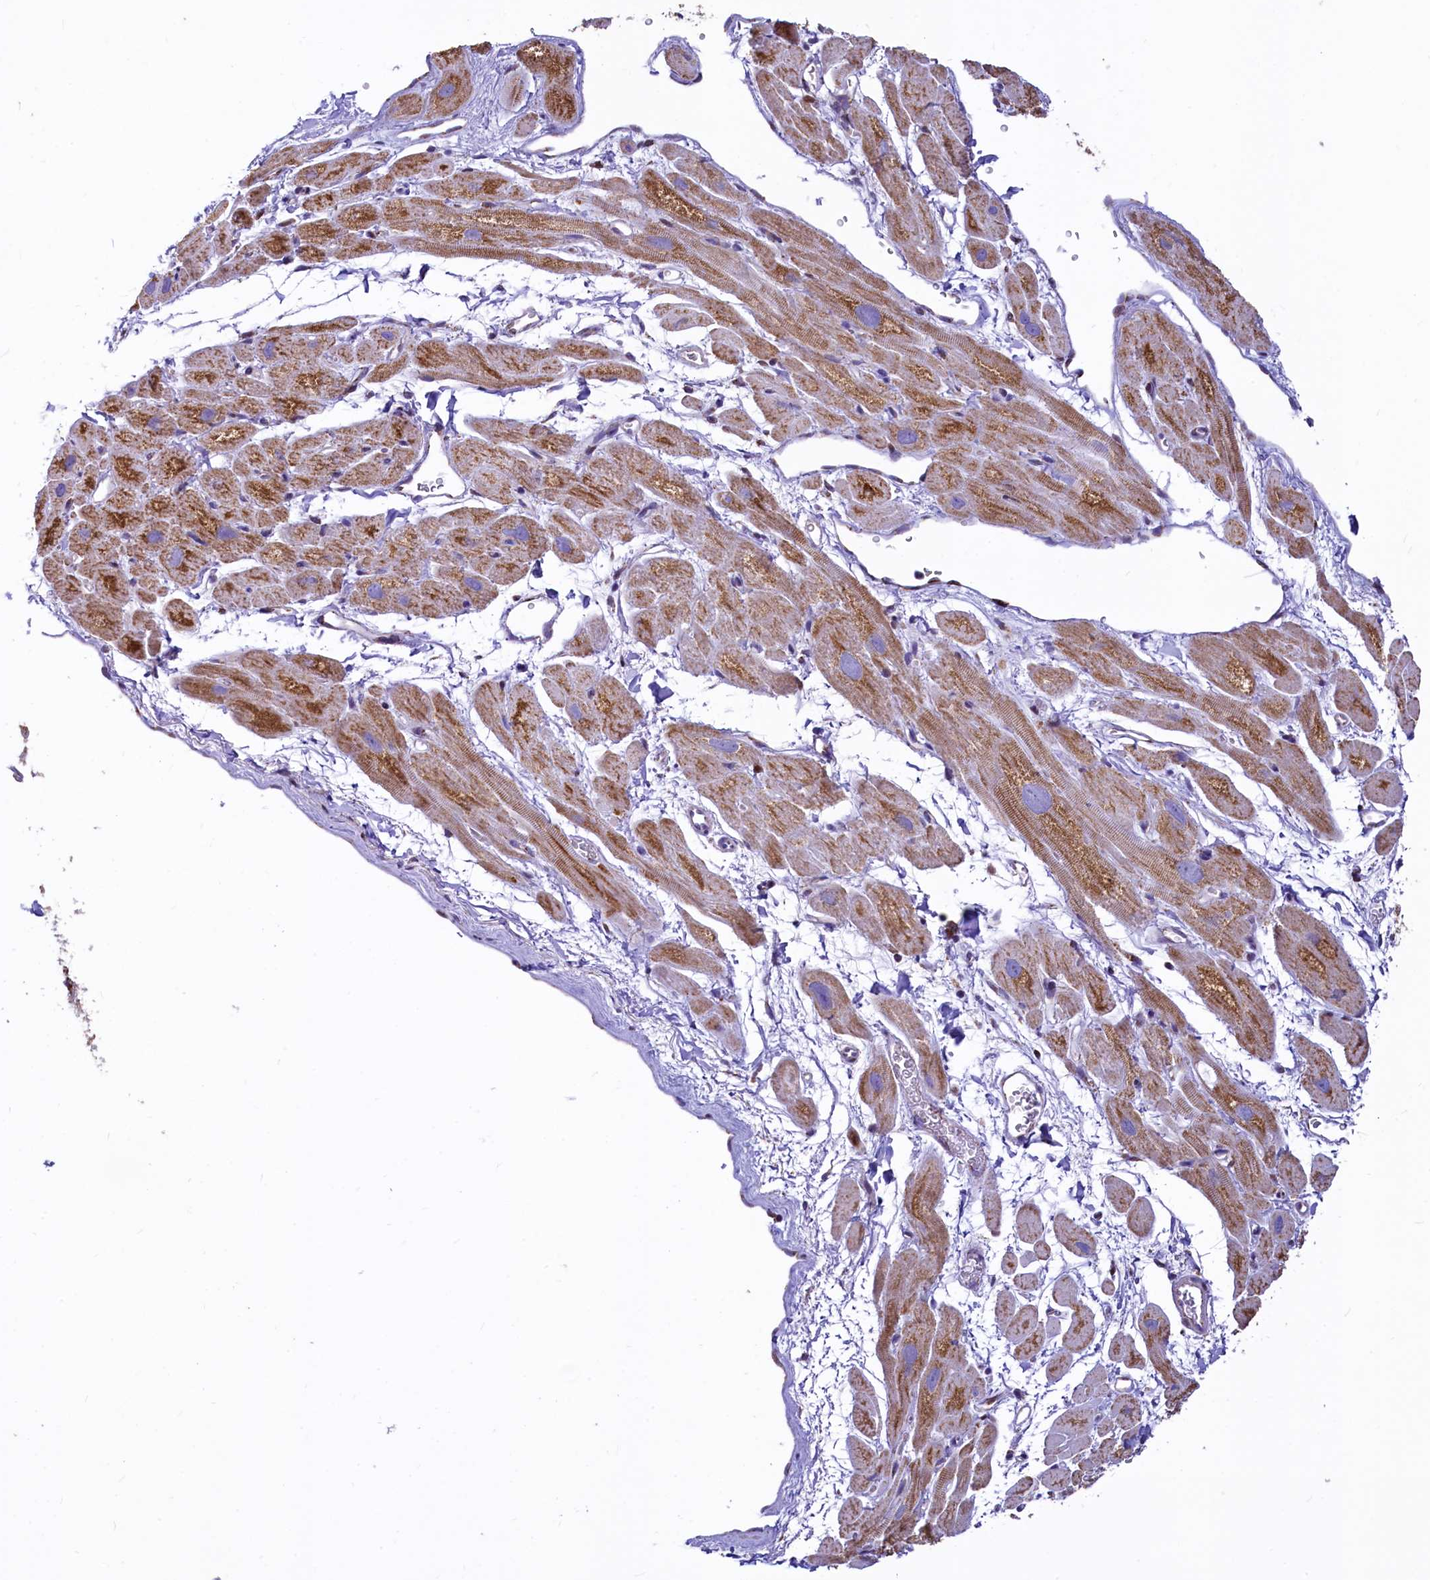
{"staining": {"intensity": "moderate", "quantity": ">75%", "location": "cytoplasmic/membranous"}, "tissue": "heart muscle", "cell_type": "Cardiomyocytes", "image_type": "normal", "snomed": [{"axis": "morphology", "description": "Normal tissue, NOS"}, {"axis": "topography", "description": "Heart"}], "caption": "Immunohistochemistry (IHC) of normal human heart muscle demonstrates medium levels of moderate cytoplasmic/membranous expression in about >75% of cardiomyocytes.", "gene": "VWCE", "patient": {"sex": "male", "age": 49}}